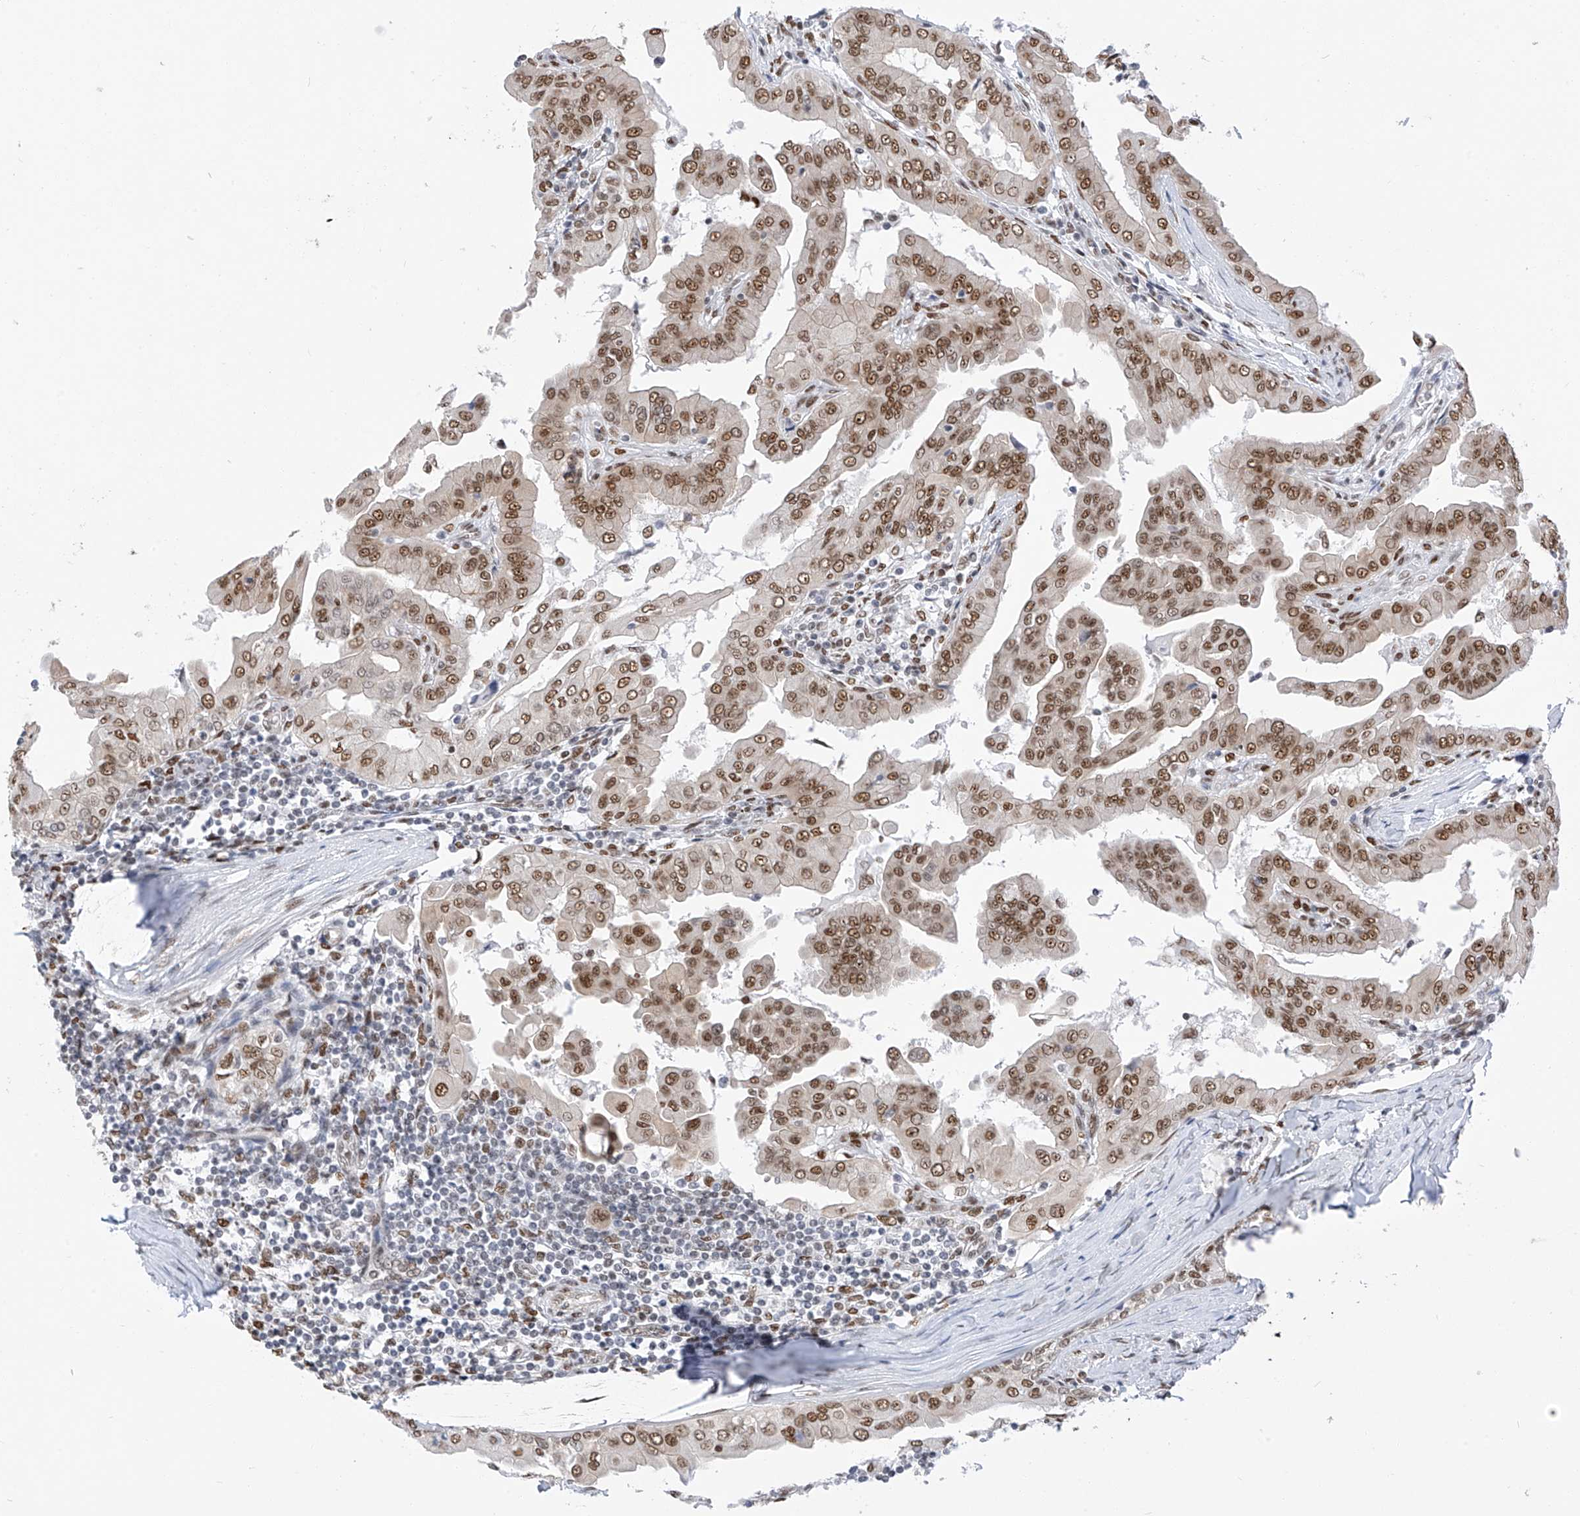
{"staining": {"intensity": "moderate", "quantity": ">75%", "location": "nuclear"}, "tissue": "thyroid cancer", "cell_type": "Tumor cells", "image_type": "cancer", "snomed": [{"axis": "morphology", "description": "Papillary adenocarcinoma, NOS"}, {"axis": "topography", "description": "Thyroid gland"}], "caption": "Tumor cells show medium levels of moderate nuclear staining in approximately >75% of cells in thyroid cancer.", "gene": "KHSRP", "patient": {"sex": "male", "age": 33}}